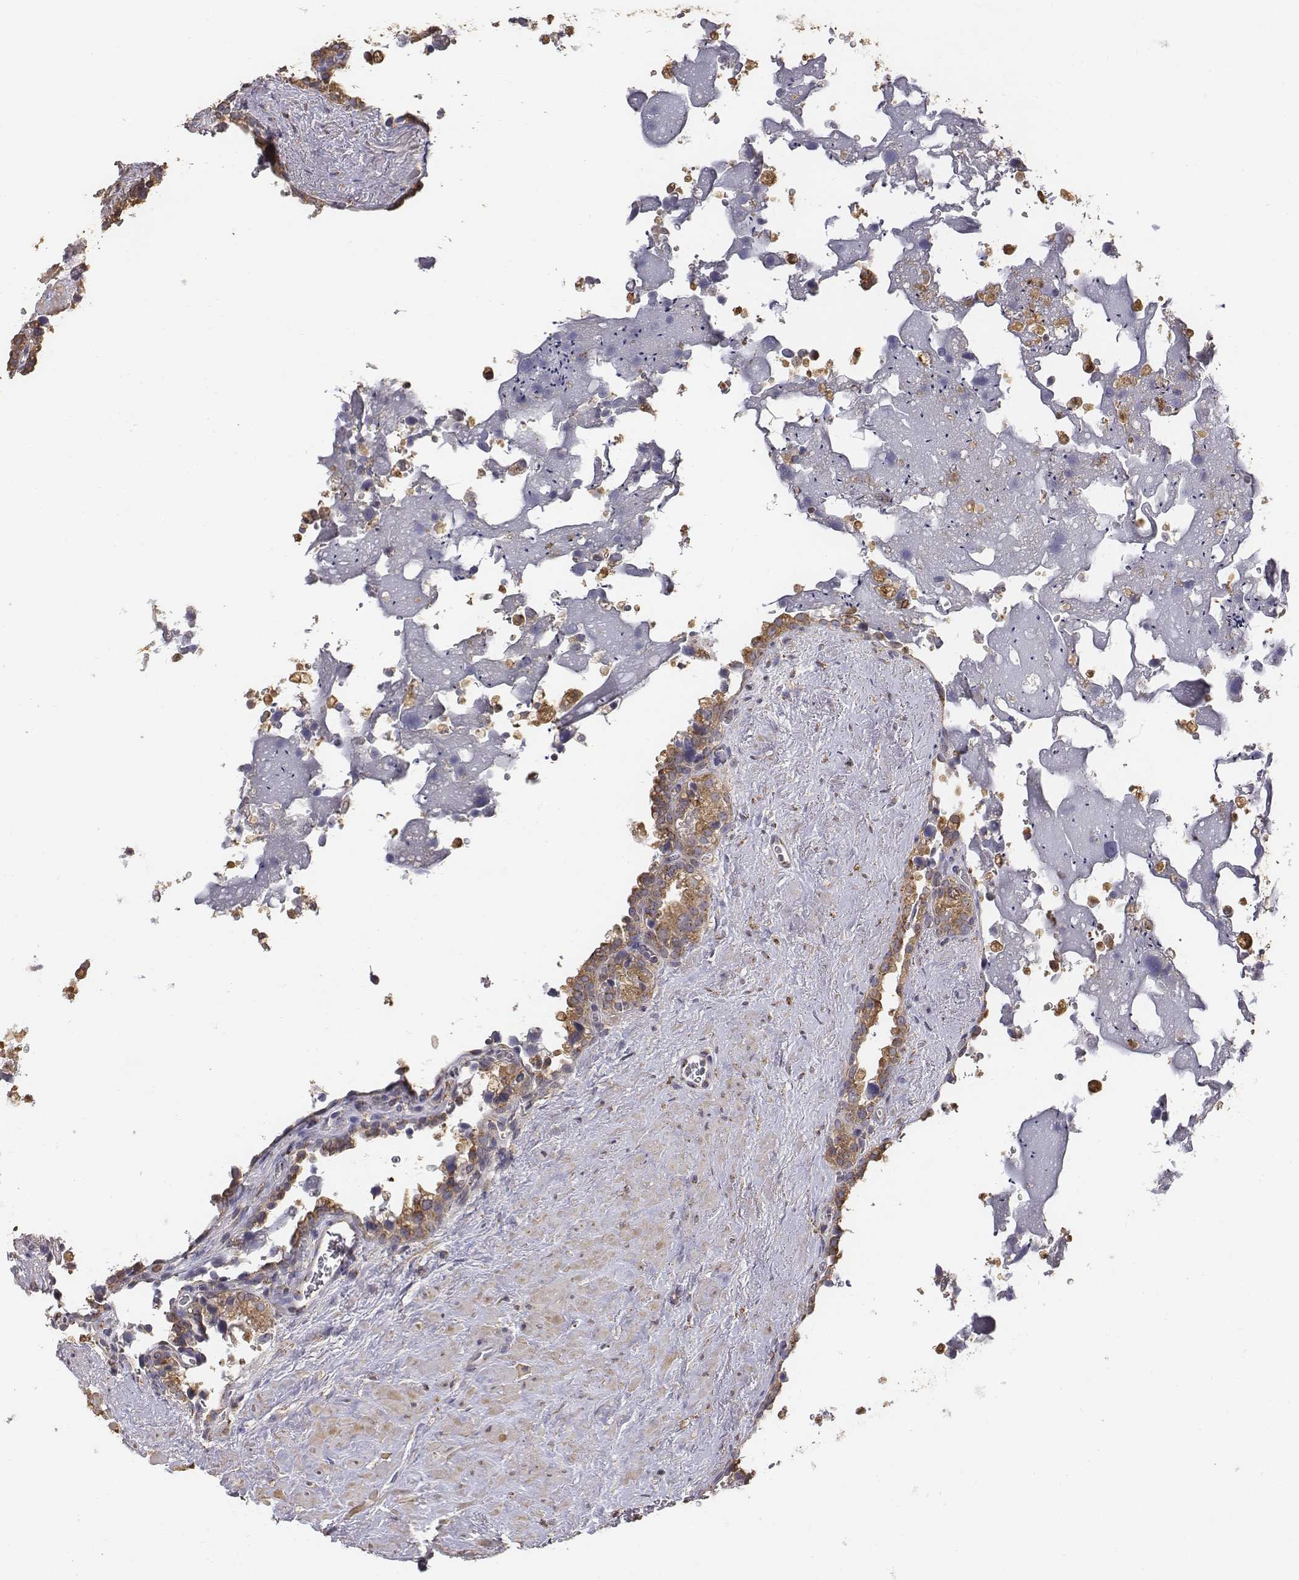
{"staining": {"intensity": "moderate", "quantity": ">75%", "location": "cytoplasmic/membranous"}, "tissue": "seminal vesicle", "cell_type": "Glandular cells", "image_type": "normal", "snomed": [{"axis": "morphology", "description": "Normal tissue, NOS"}, {"axis": "topography", "description": "Seminal veicle"}], "caption": "Immunohistochemical staining of normal human seminal vesicle displays medium levels of moderate cytoplasmic/membranous staining in approximately >75% of glandular cells.", "gene": "AP1B1", "patient": {"sex": "male", "age": 71}}